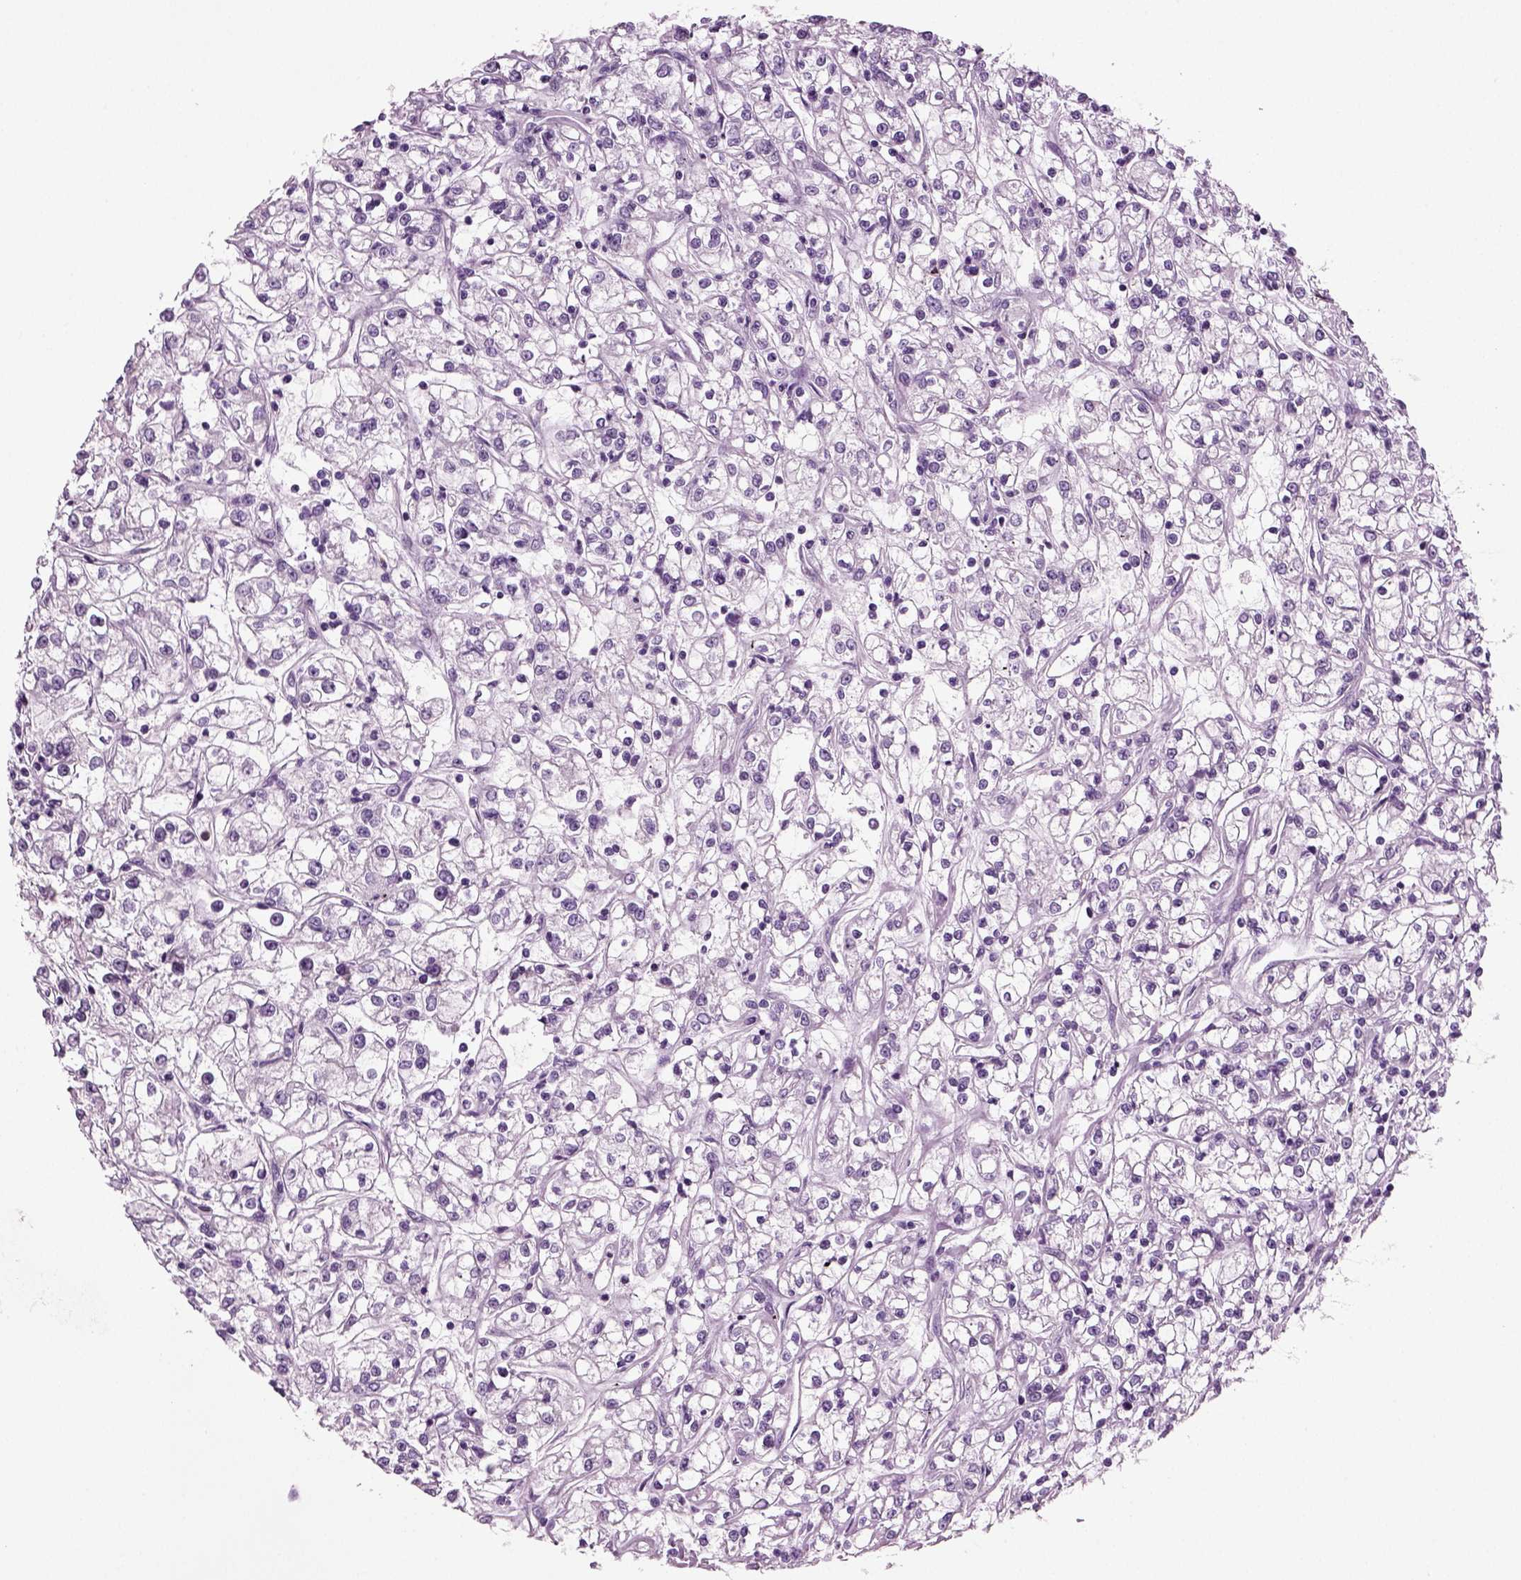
{"staining": {"intensity": "negative", "quantity": "none", "location": "none"}, "tissue": "renal cancer", "cell_type": "Tumor cells", "image_type": "cancer", "snomed": [{"axis": "morphology", "description": "Adenocarcinoma, NOS"}, {"axis": "topography", "description": "Kidney"}], "caption": "Renal cancer (adenocarcinoma) was stained to show a protein in brown. There is no significant staining in tumor cells. (Stains: DAB IHC with hematoxylin counter stain, Microscopy: brightfield microscopy at high magnification).", "gene": "CRABP1", "patient": {"sex": "female", "age": 59}}